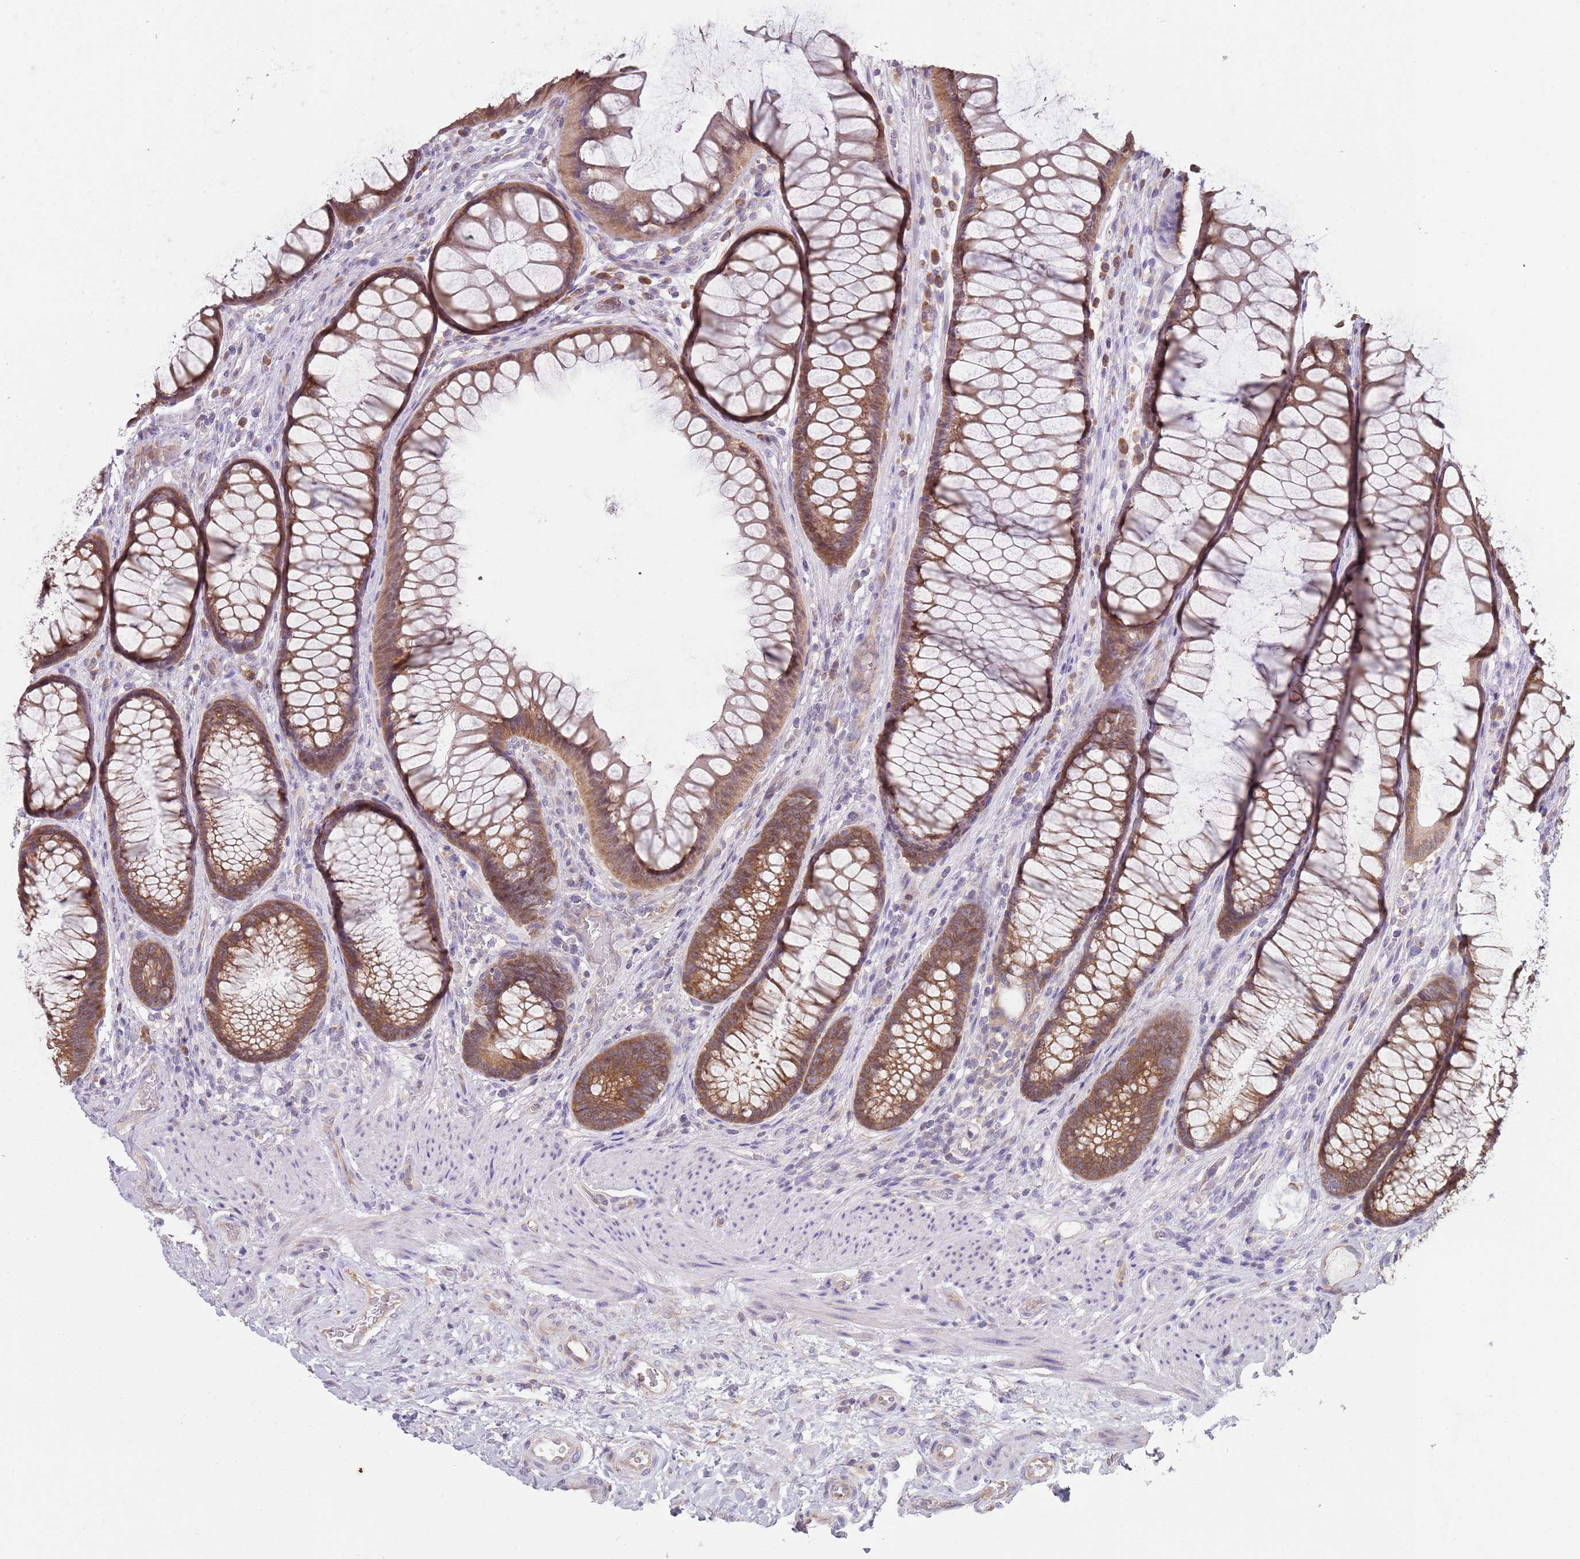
{"staining": {"intensity": "weak", "quantity": ">75%", "location": "cytoplasmic/membranous"}, "tissue": "colon", "cell_type": "Endothelial cells", "image_type": "normal", "snomed": [{"axis": "morphology", "description": "Normal tissue, NOS"}, {"axis": "topography", "description": "Colon"}], "caption": "The immunohistochemical stain labels weak cytoplasmic/membranous staining in endothelial cells of normal colon. The staining was performed using DAB, with brown indicating positive protein expression. Nuclei are stained blue with hematoxylin.", "gene": "RPL17", "patient": {"sex": "female", "age": 82}}